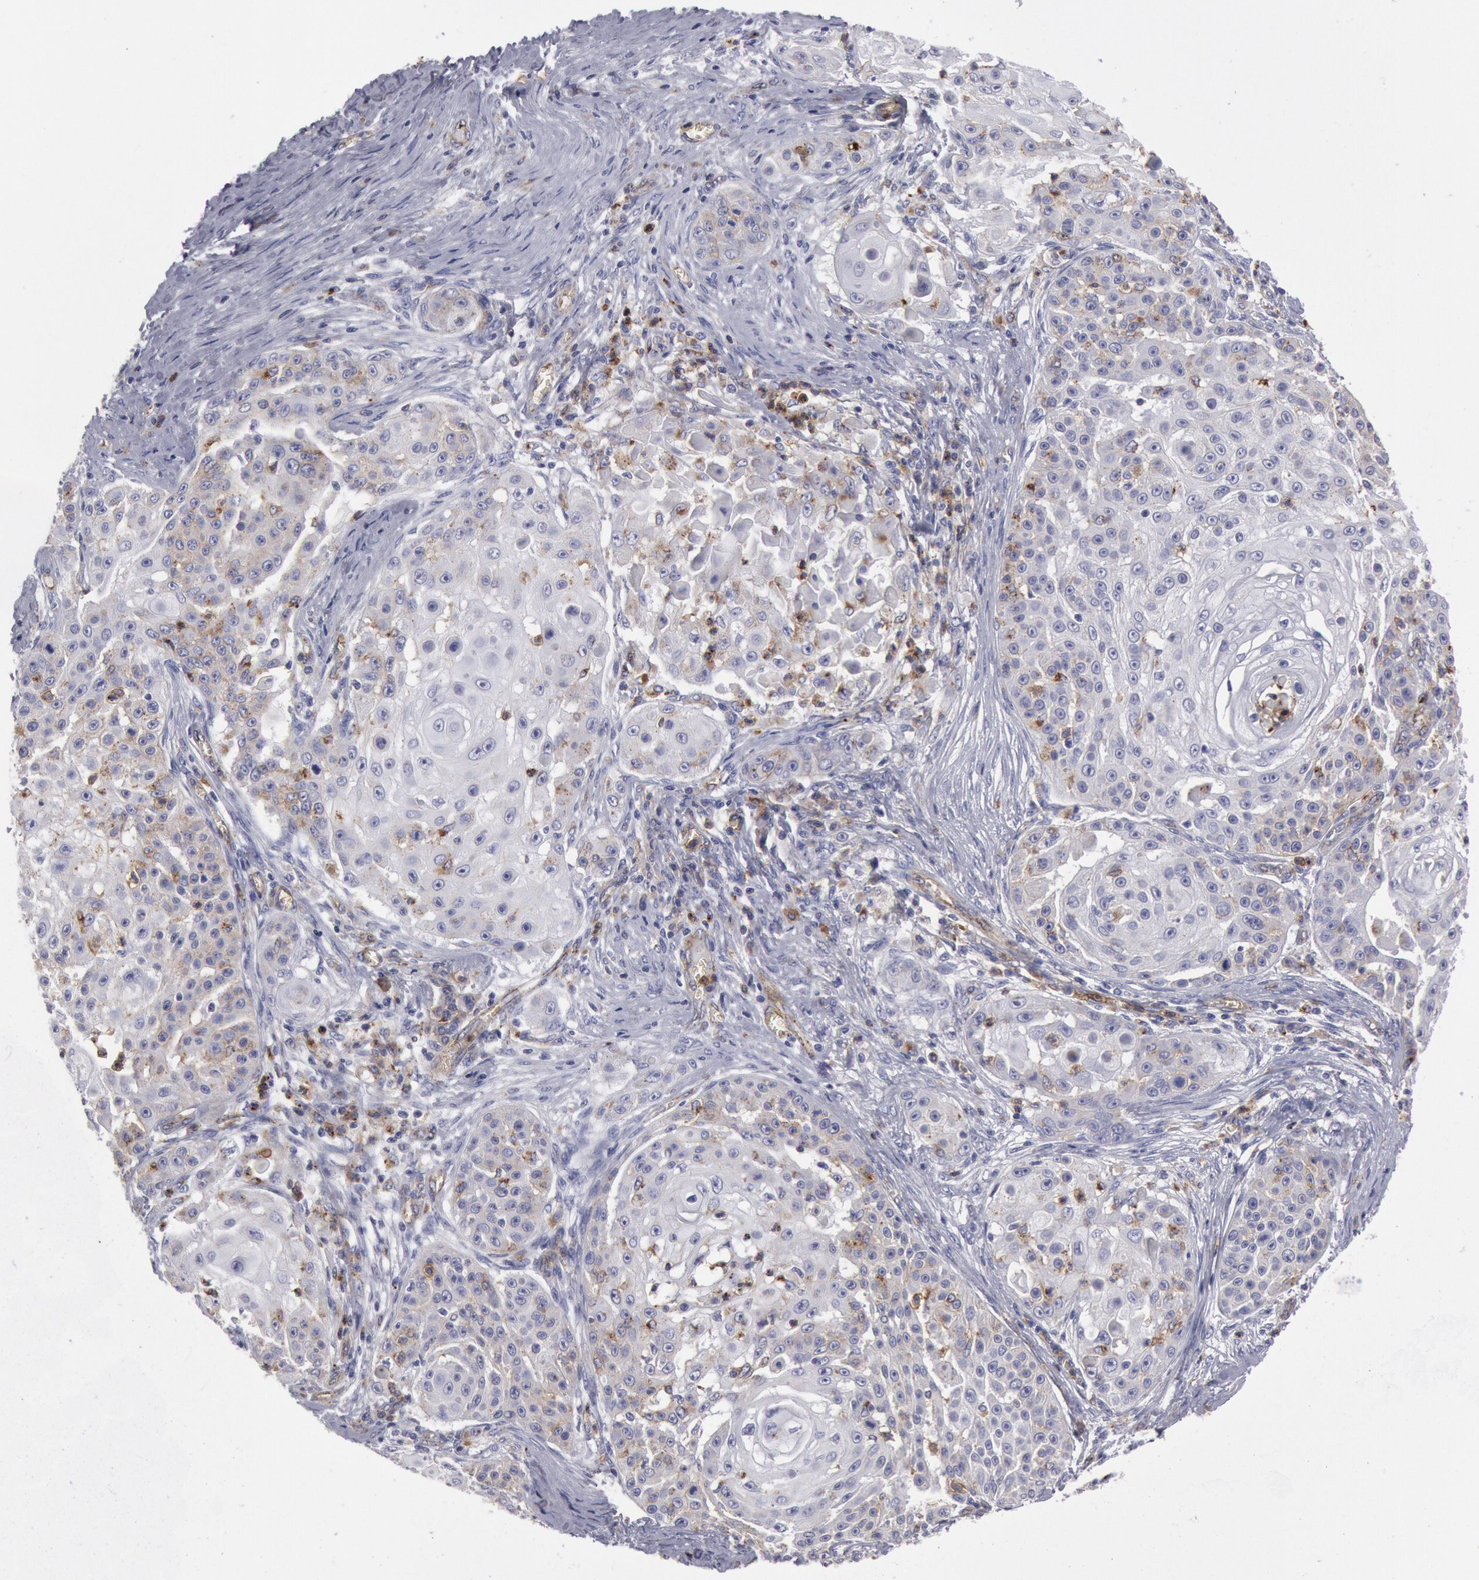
{"staining": {"intensity": "negative", "quantity": "none", "location": "none"}, "tissue": "skin cancer", "cell_type": "Tumor cells", "image_type": "cancer", "snomed": [{"axis": "morphology", "description": "Squamous cell carcinoma, NOS"}, {"axis": "topography", "description": "Skin"}], "caption": "Immunohistochemistry (IHC) histopathology image of neoplastic tissue: human squamous cell carcinoma (skin) stained with DAB exhibits no significant protein expression in tumor cells.", "gene": "FLOT1", "patient": {"sex": "female", "age": 57}}